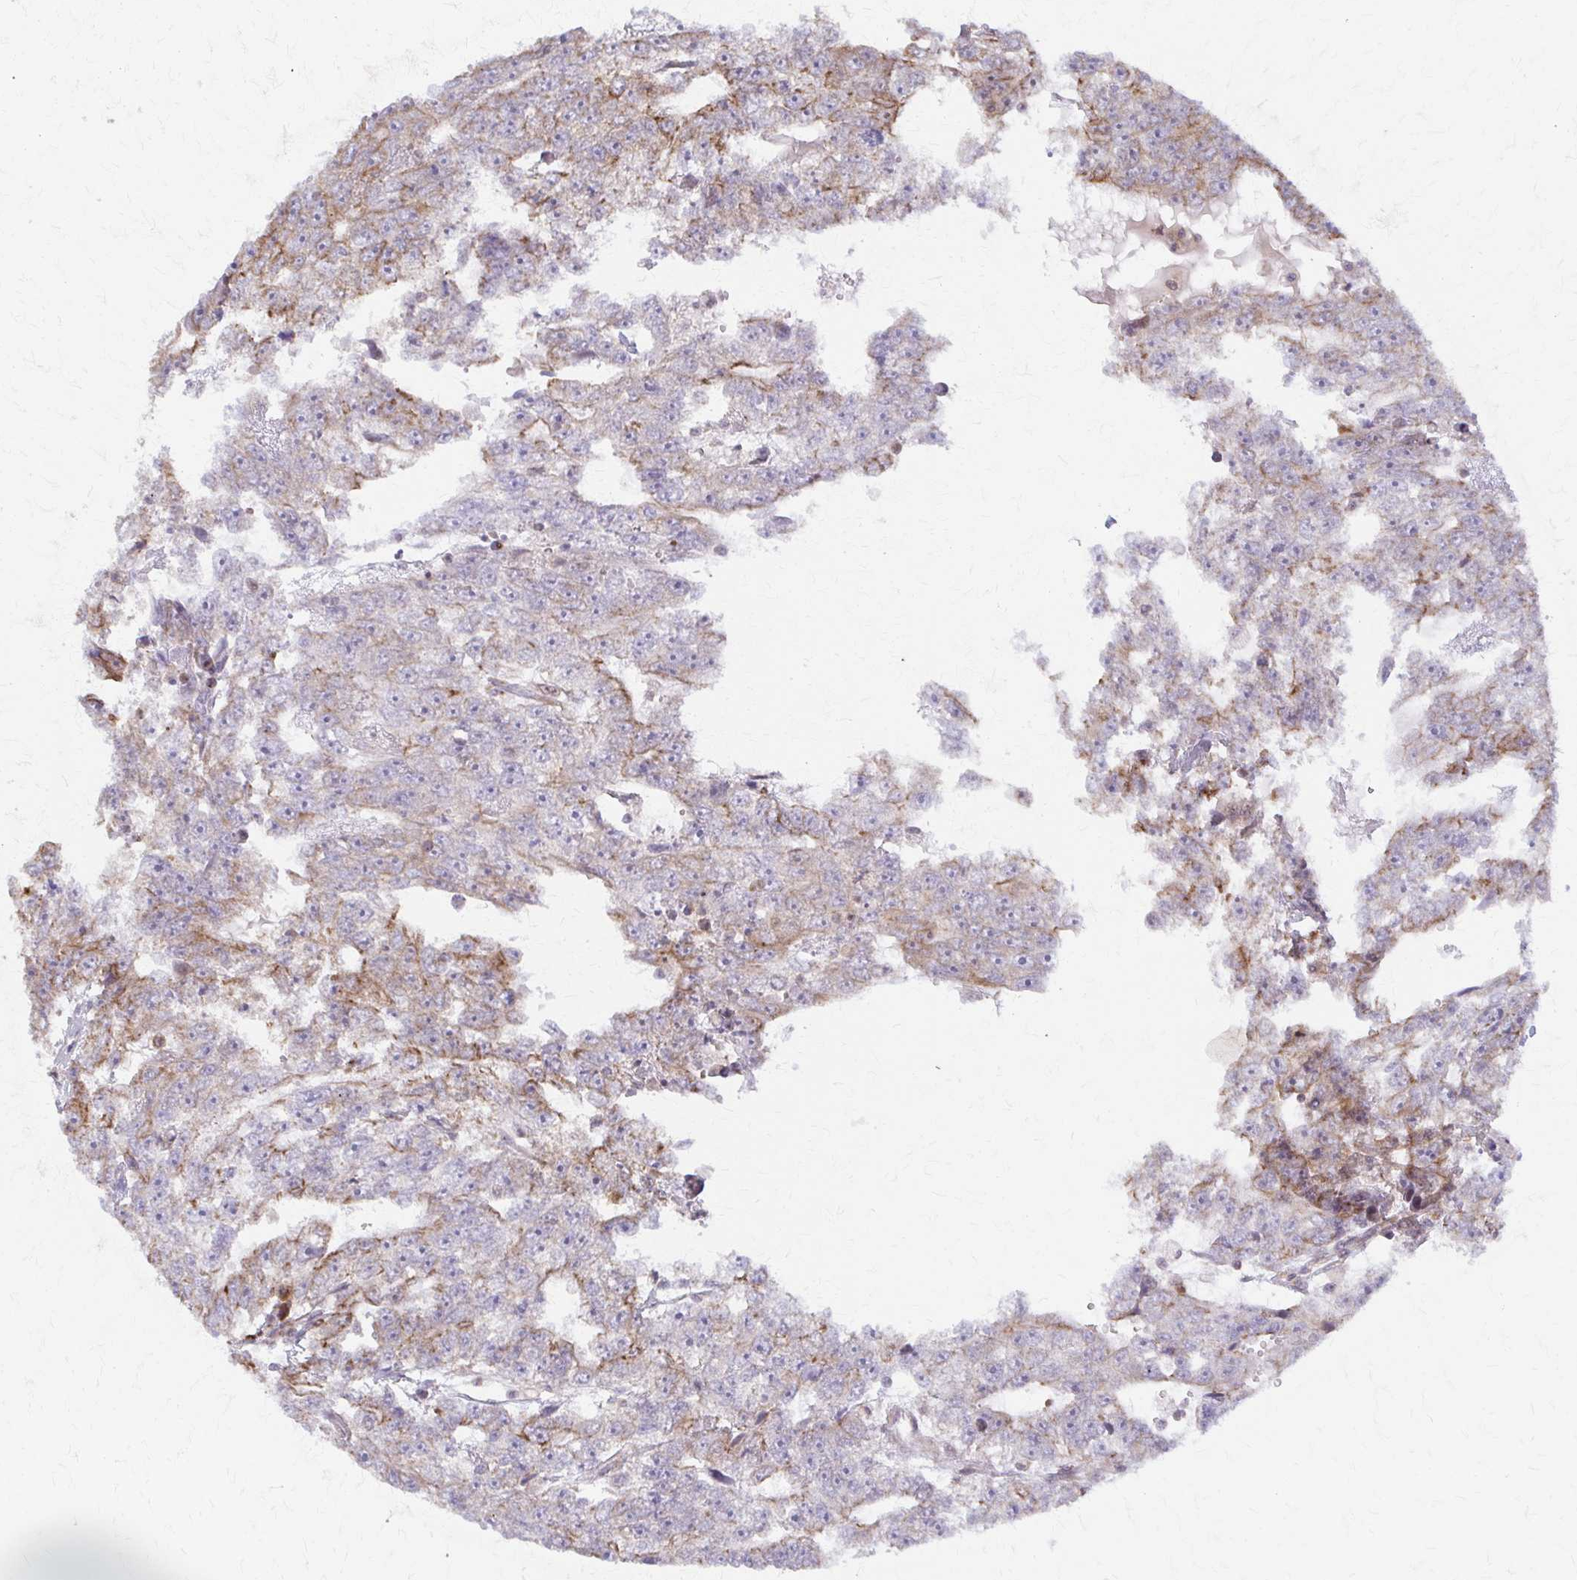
{"staining": {"intensity": "moderate", "quantity": "25%-75%", "location": "cytoplasmic/membranous"}, "tissue": "testis cancer", "cell_type": "Tumor cells", "image_type": "cancer", "snomed": [{"axis": "morphology", "description": "Carcinoma, Embryonal, NOS"}, {"axis": "topography", "description": "Testis"}], "caption": "IHC histopathology image of neoplastic tissue: human testis embryonal carcinoma stained using immunohistochemistry (IHC) shows medium levels of moderate protein expression localized specifically in the cytoplasmic/membranous of tumor cells, appearing as a cytoplasmic/membranous brown color.", "gene": "ARHGAP35", "patient": {"sex": "male", "age": 20}}